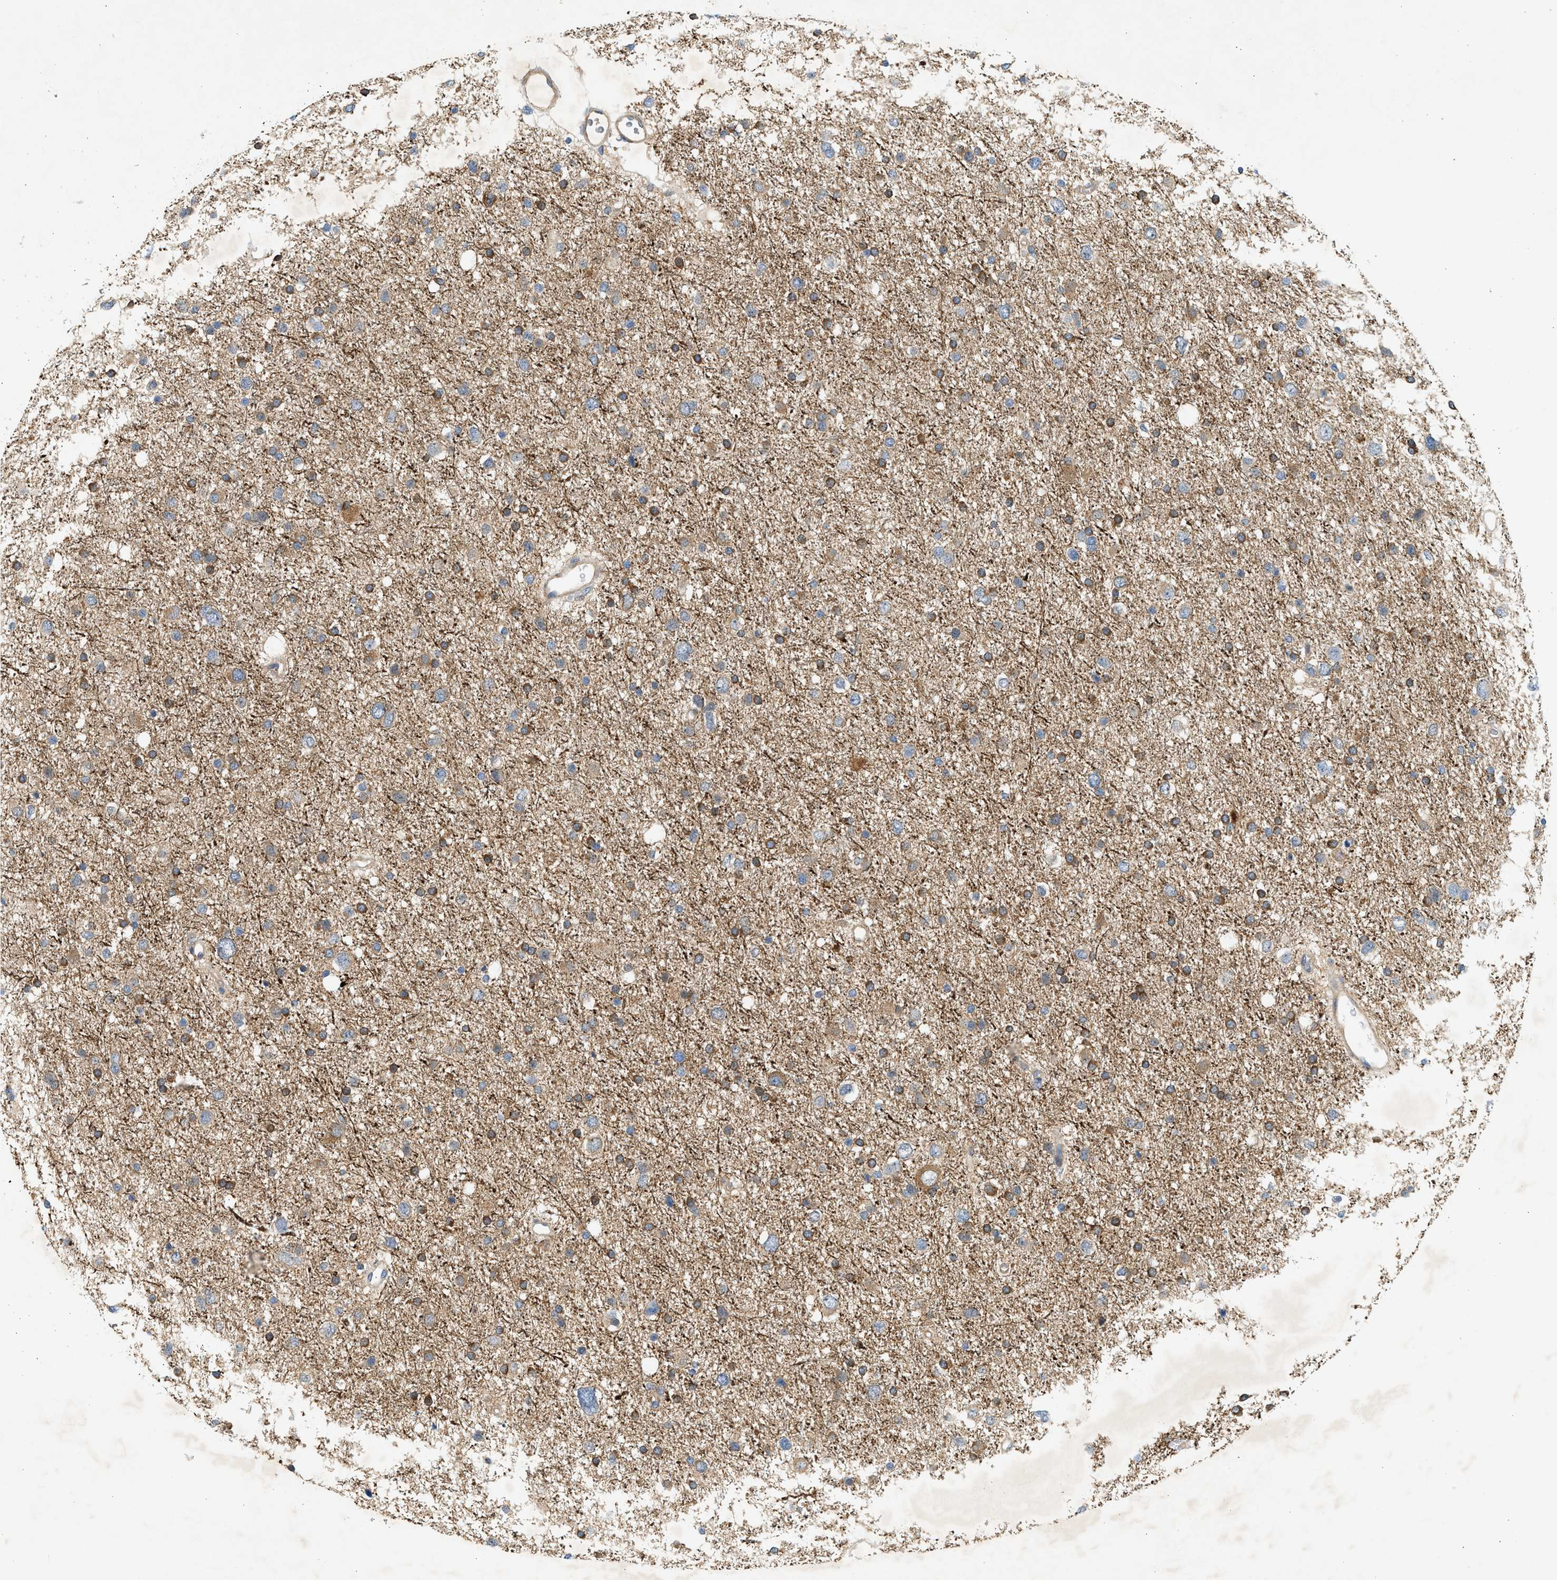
{"staining": {"intensity": "moderate", "quantity": "25%-75%", "location": "cytoplasmic/membranous"}, "tissue": "glioma", "cell_type": "Tumor cells", "image_type": "cancer", "snomed": [{"axis": "morphology", "description": "Glioma, malignant, Low grade"}, {"axis": "topography", "description": "Brain"}], "caption": "IHC histopathology image of glioma stained for a protein (brown), which reveals medium levels of moderate cytoplasmic/membranous expression in approximately 25%-75% of tumor cells.", "gene": "KDELR2", "patient": {"sex": "female", "age": 37}}